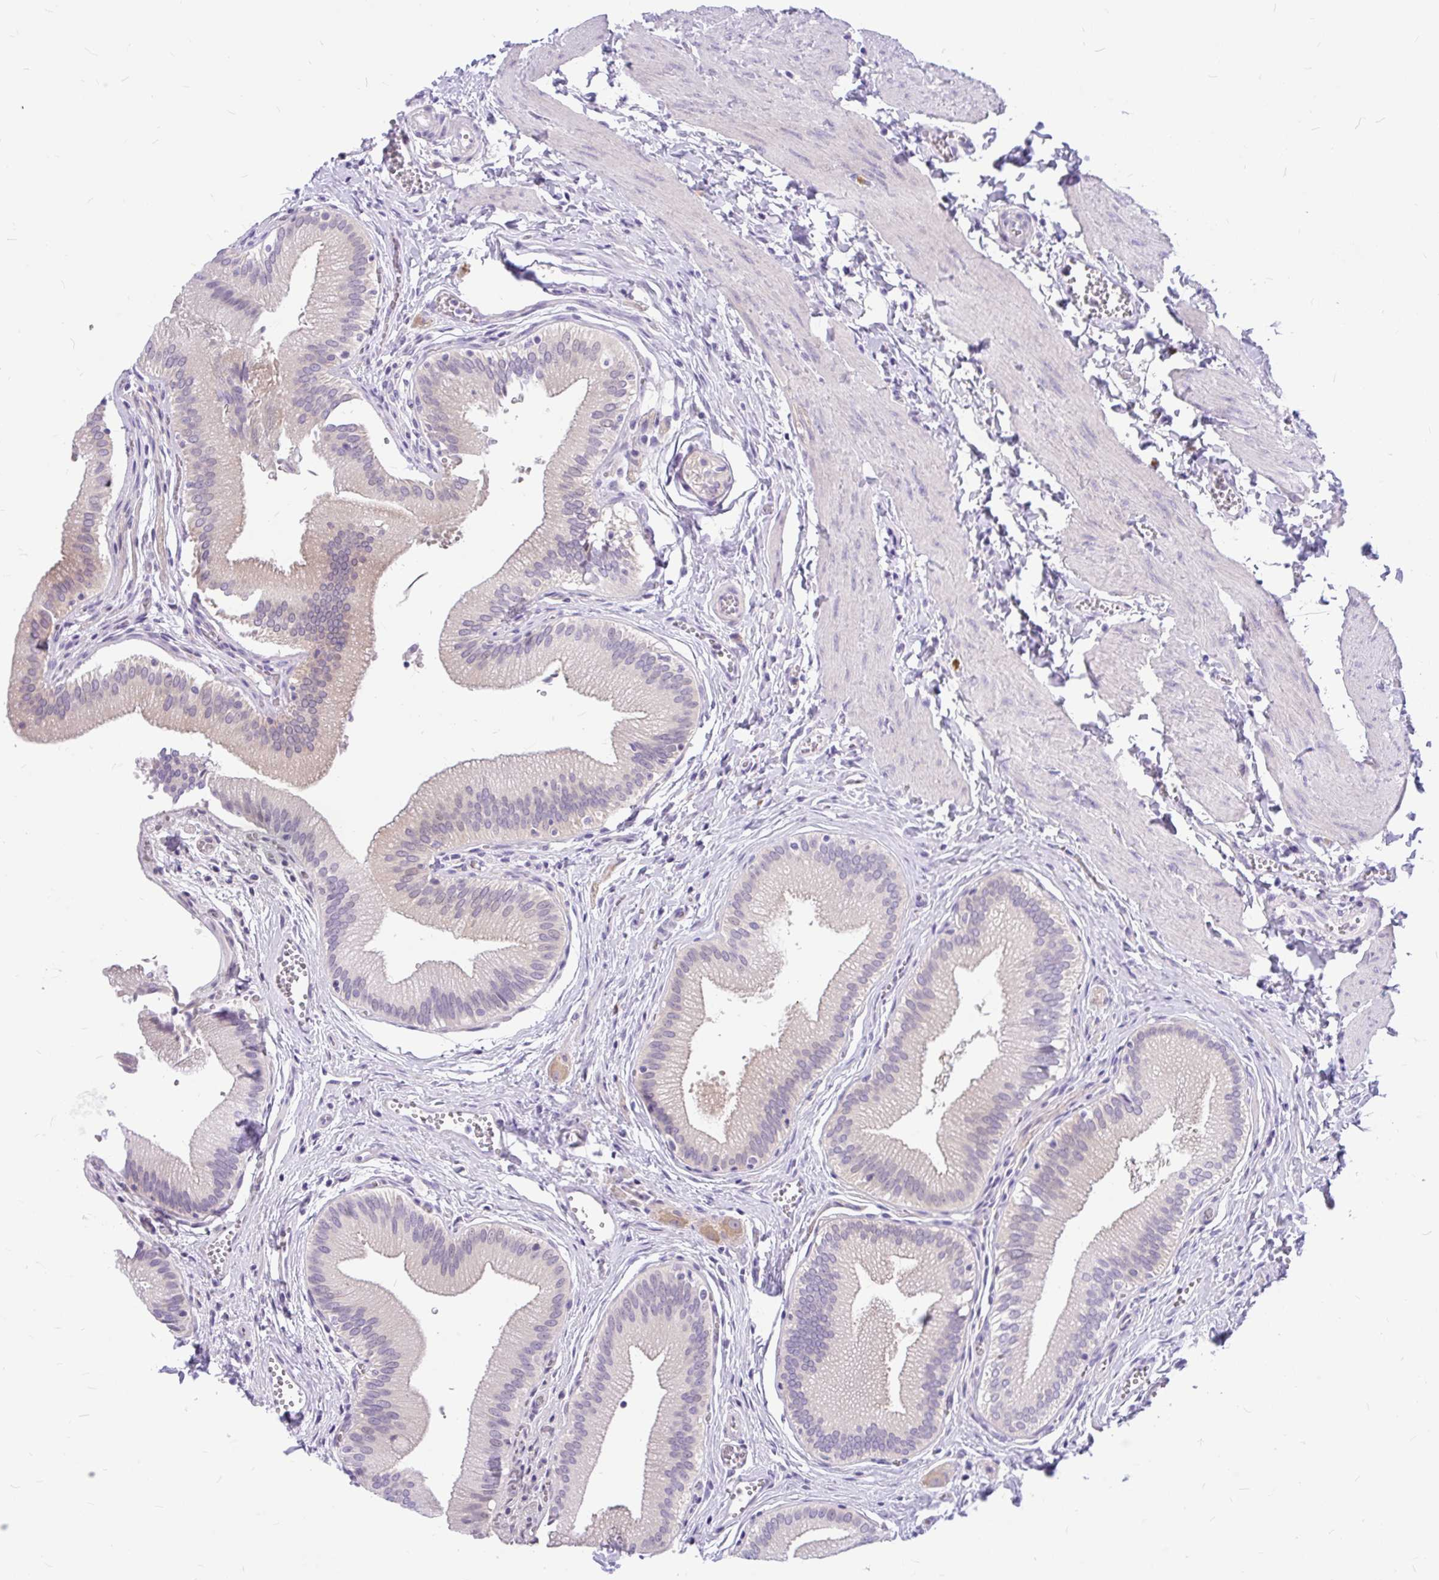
{"staining": {"intensity": "weak", "quantity": "<25%", "location": "cytoplasmic/membranous"}, "tissue": "gallbladder", "cell_type": "Glandular cells", "image_type": "normal", "snomed": [{"axis": "morphology", "description": "Normal tissue, NOS"}, {"axis": "topography", "description": "Gallbladder"}], "caption": "High magnification brightfield microscopy of unremarkable gallbladder stained with DAB (brown) and counterstained with hematoxylin (blue): glandular cells show no significant positivity.", "gene": "MAP1LC3A", "patient": {"sex": "male", "age": 17}}